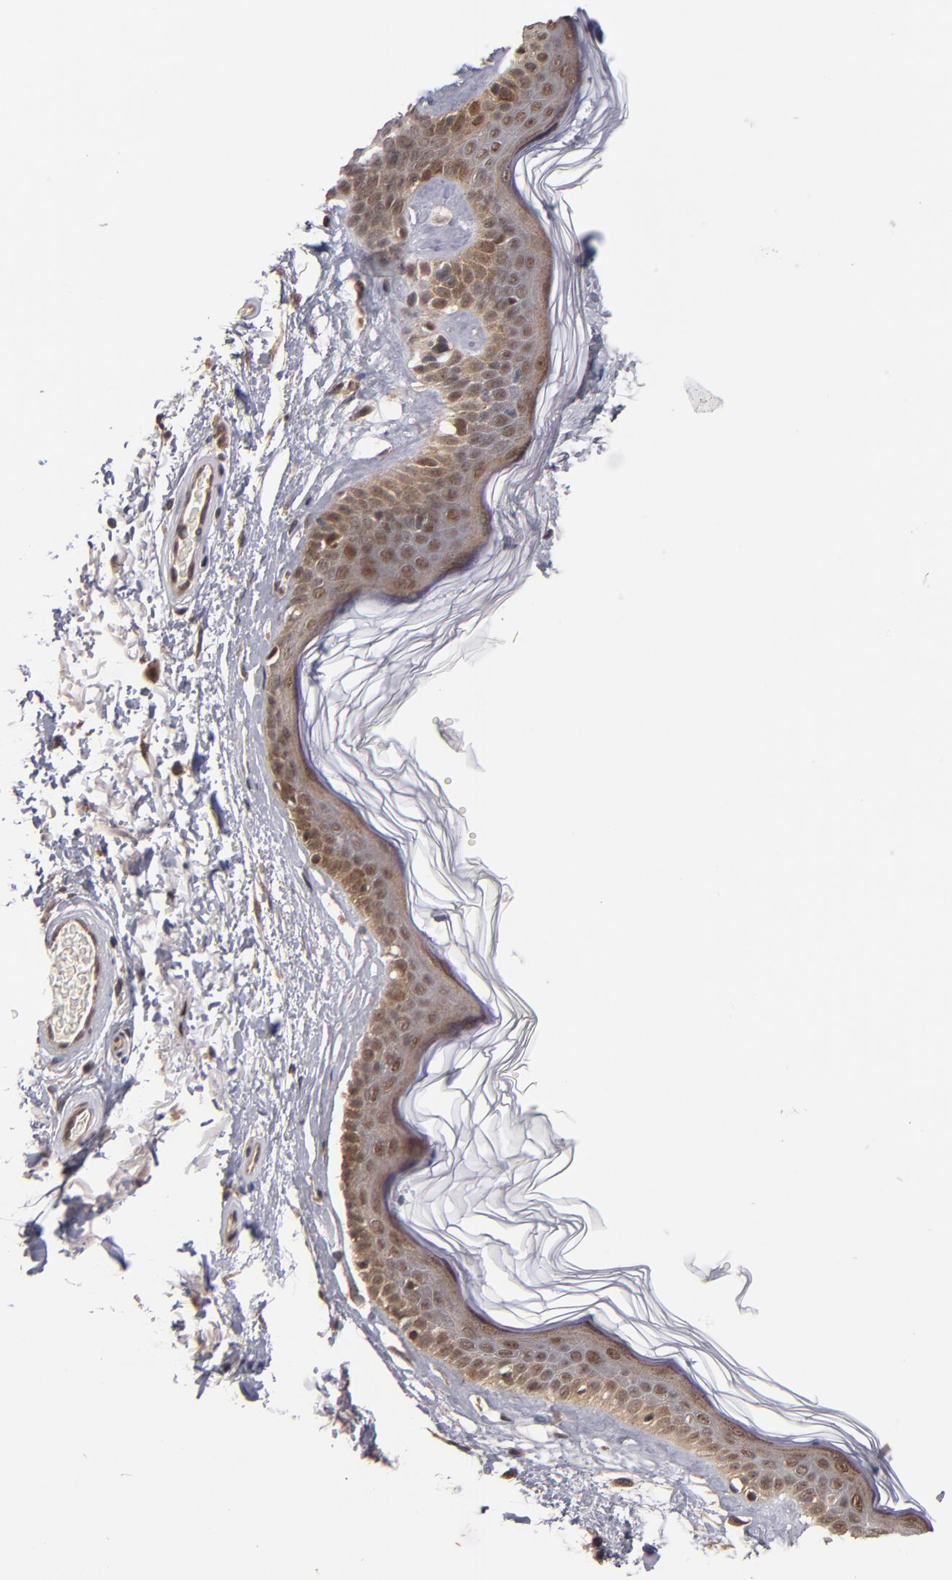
{"staining": {"intensity": "moderate", "quantity": ">75%", "location": "cytoplasmic/membranous,nuclear"}, "tissue": "skin", "cell_type": "Fibroblasts", "image_type": "normal", "snomed": [{"axis": "morphology", "description": "Normal tissue, NOS"}, {"axis": "topography", "description": "Skin"}], "caption": "This micrograph displays immunohistochemistry staining of unremarkable skin, with medium moderate cytoplasmic/membranous,nuclear positivity in about >75% of fibroblasts.", "gene": "CUL5", "patient": {"sex": "male", "age": 63}}